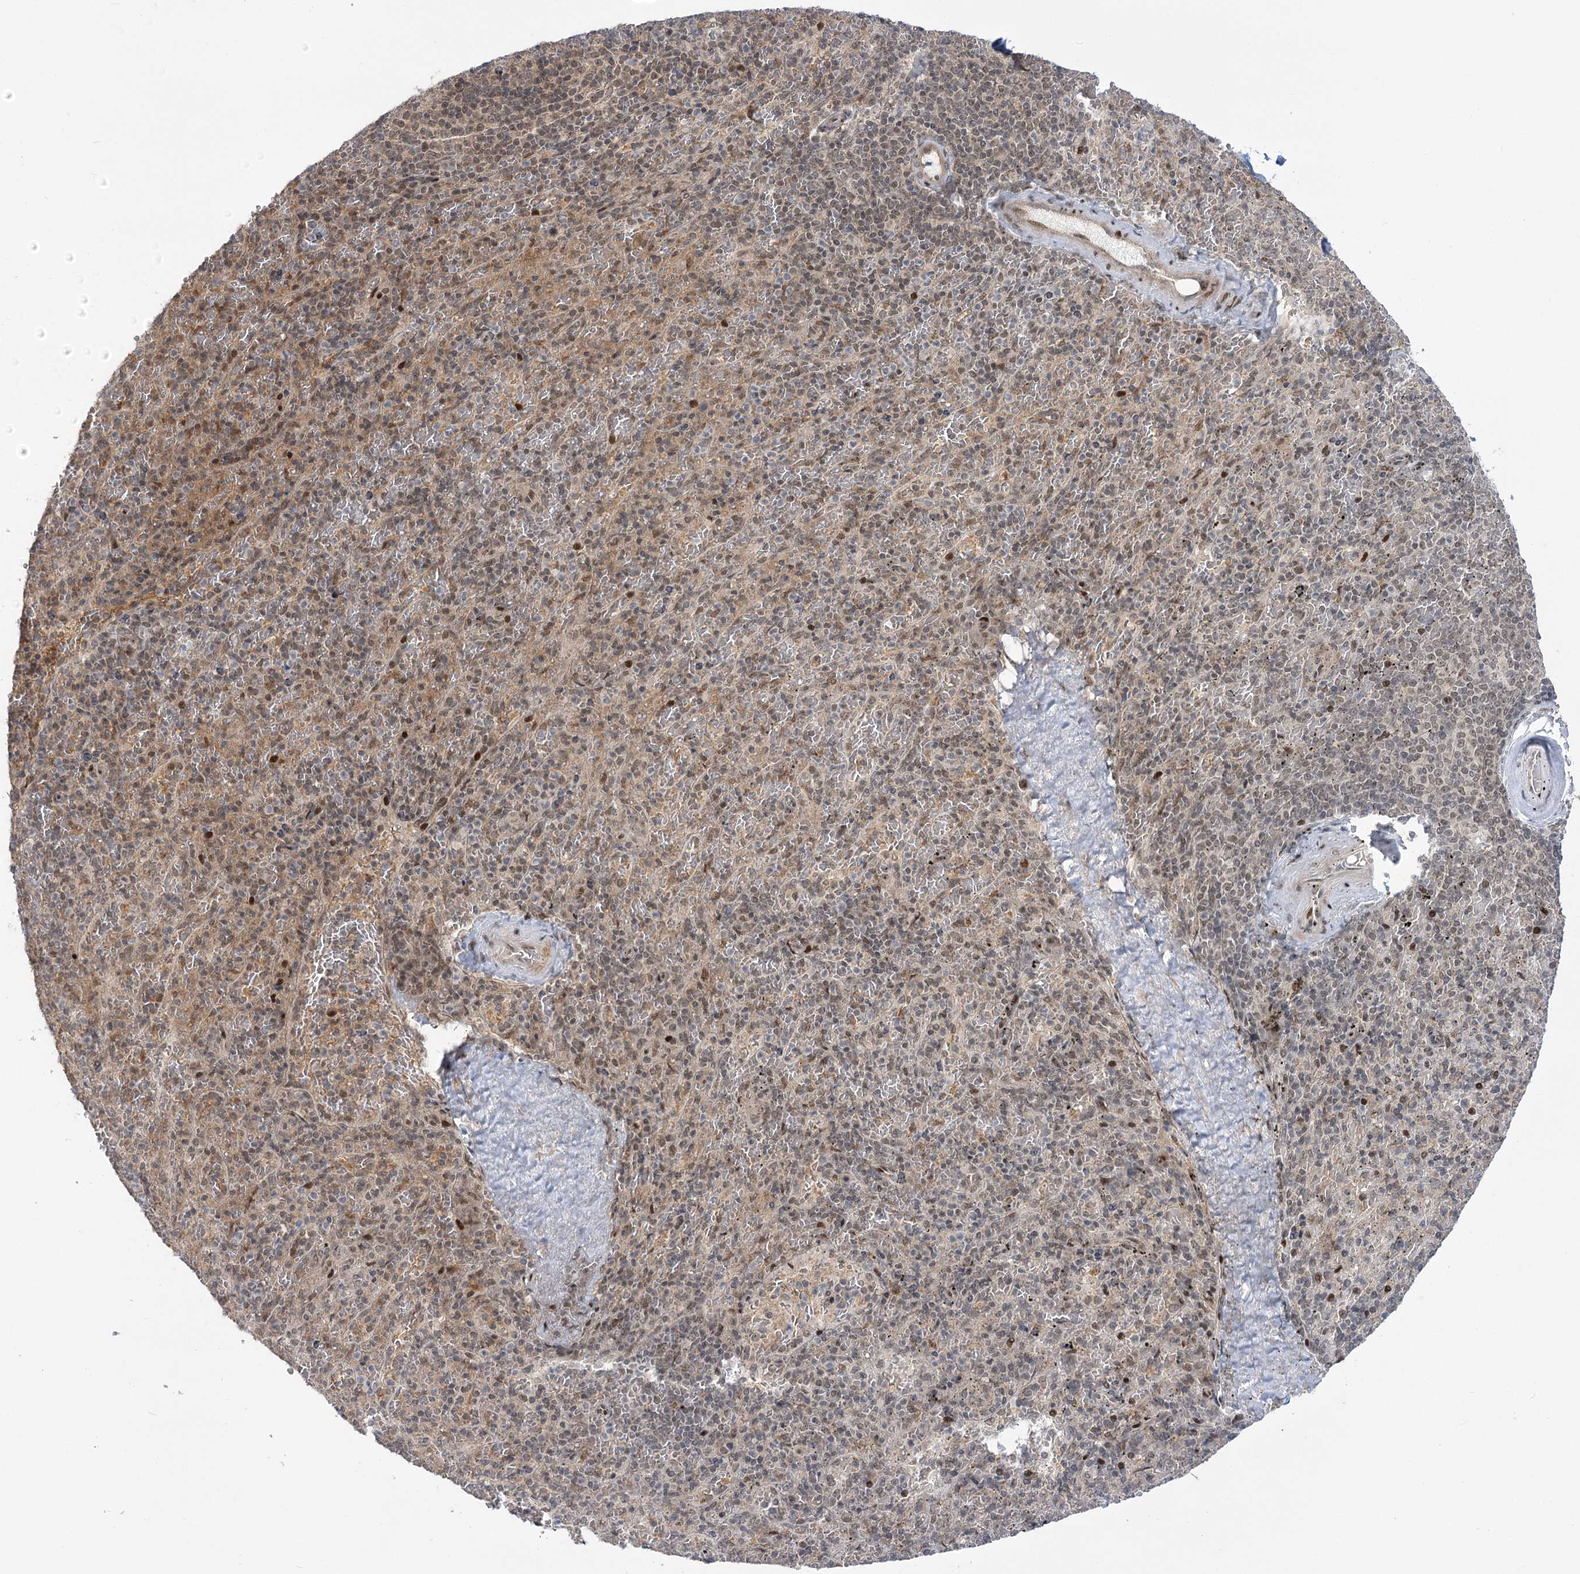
{"staining": {"intensity": "weak", "quantity": "25%-75%", "location": "nuclear"}, "tissue": "spleen", "cell_type": "Cells in red pulp", "image_type": "normal", "snomed": [{"axis": "morphology", "description": "Normal tissue, NOS"}, {"axis": "topography", "description": "Spleen"}], "caption": "Immunohistochemistry micrograph of benign spleen: spleen stained using immunohistochemistry exhibits low levels of weak protein expression localized specifically in the nuclear of cells in red pulp, appearing as a nuclear brown color.", "gene": "HELQ", "patient": {"sex": "male", "age": 82}}